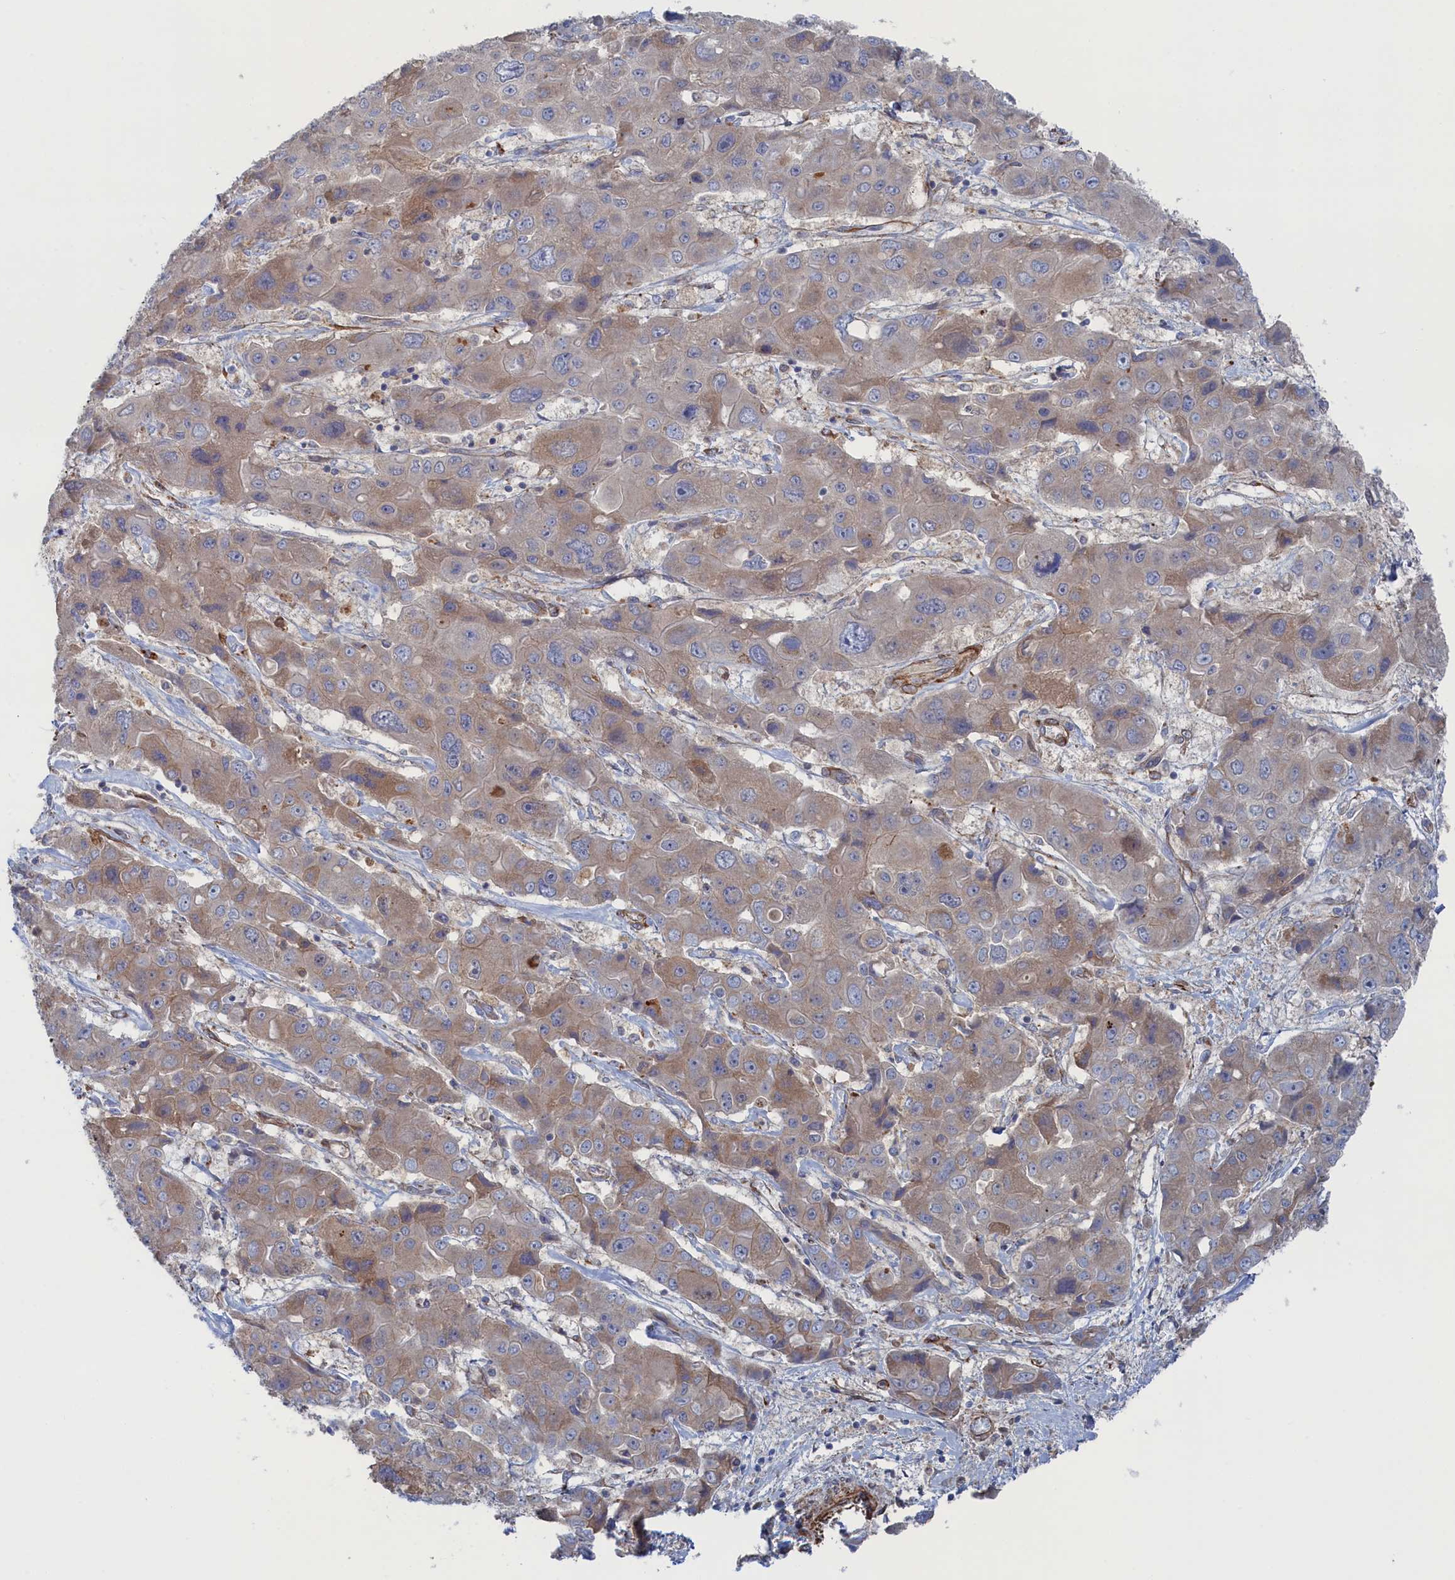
{"staining": {"intensity": "weak", "quantity": "<25%", "location": "cytoplasmic/membranous"}, "tissue": "liver cancer", "cell_type": "Tumor cells", "image_type": "cancer", "snomed": [{"axis": "morphology", "description": "Cholangiocarcinoma"}, {"axis": "topography", "description": "Liver"}], "caption": "Immunohistochemical staining of liver cholangiocarcinoma reveals no significant expression in tumor cells.", "gene": "FILIP1L", "patient": {"sex": "male", "age": 67}}